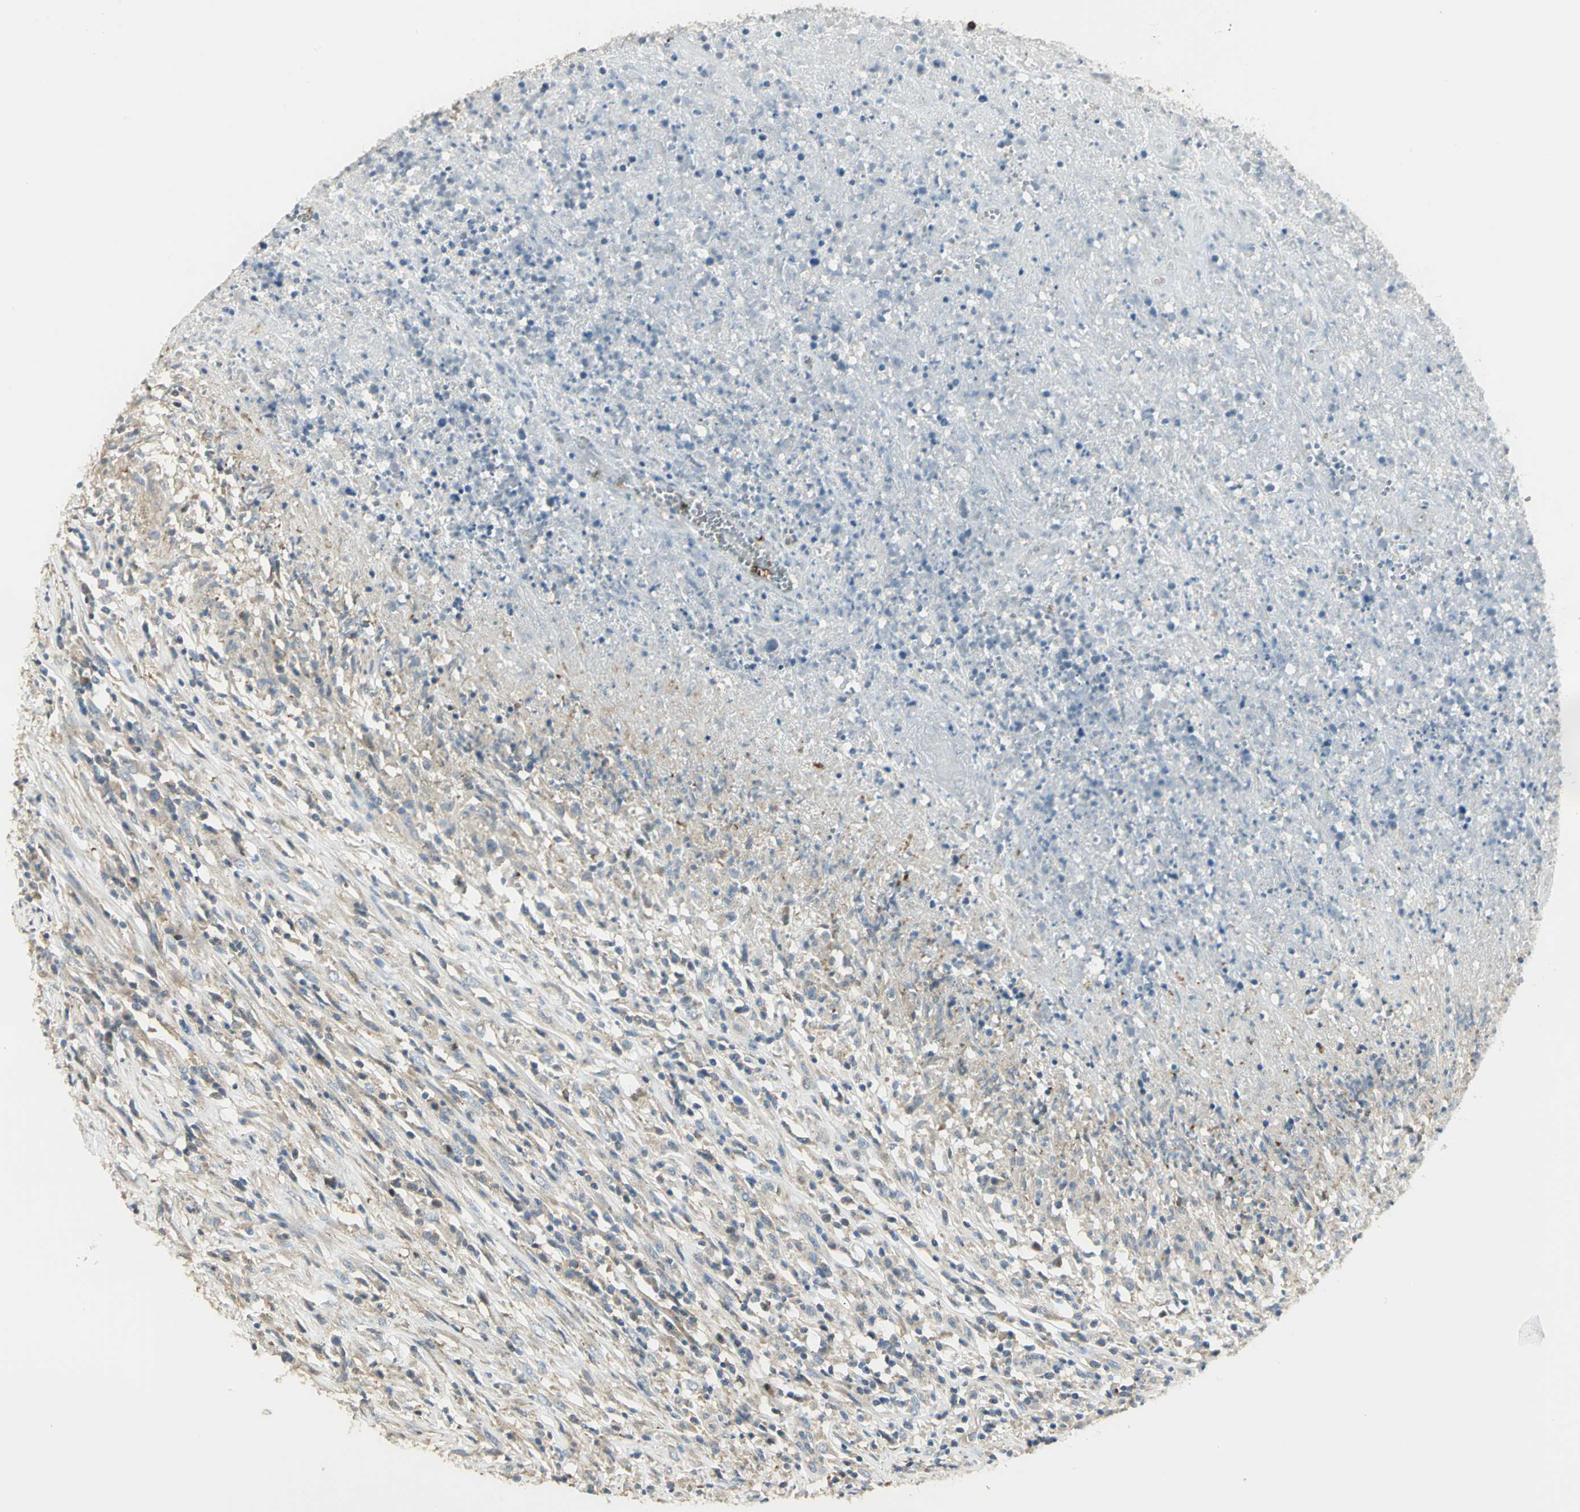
{"staining": {"intensity": "negative", "quantity": "none", "location": "none"}, "tissue": "lymphoma", "cell_type": "Tumor cells", "image_type": "cancer", "snomed": [{"axis": "morphology", "description": "Malignant lymphoma, non-Hodgkin's type, High grade"}, {"axis": "topography", "description": "Lymph node"}], "caption": "A high-resolution micrograph shows IHC staining of high-grade malignant lymphoma, non-Hodgkin's type, which demonstrates no significant expression in tumor cells.", "gene": "ANK1", "patient": {"sex": "female", "age": 84}}